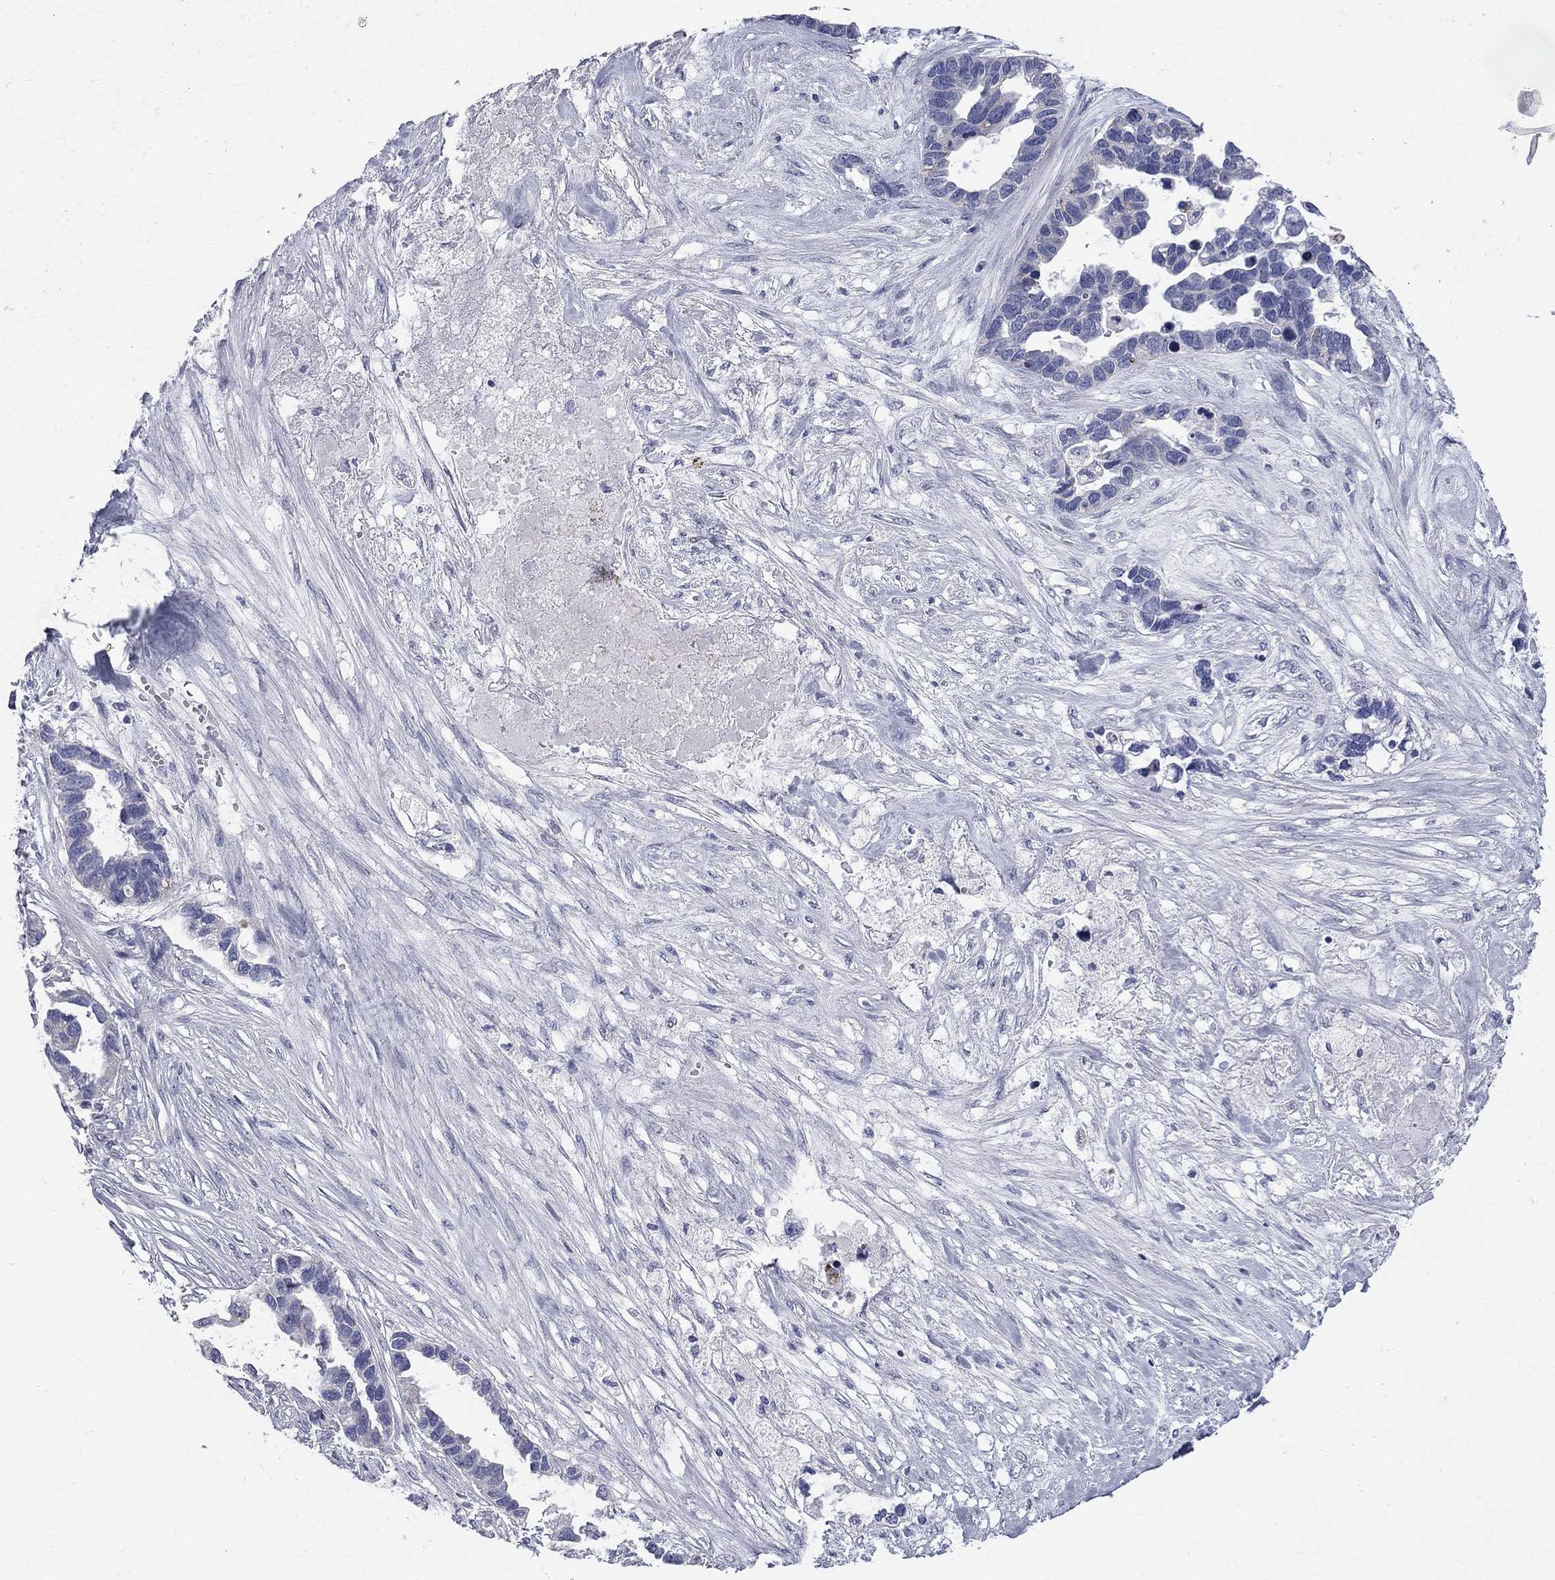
{"staining": {"intensity": "negative", "quantity": "none", "location": "none"}, "tissue": "ovarian cancer", "cell_type": "Tumor cells", "image_type": "cancer", "snomed": [{"axis": "morphology", "description": "Cystadenocarcinoma, serous, NOS"}, {"axis": "topography", "description": "Ovary"}], "caption": "High magnification brightfield microscopy of ovarian serous cystadenocarcinoma stained with DAB (3,3'-diaminobenzidine) (brown) and counterstained with hematoxylin (blue): tumor cells show no significant staining.", "gene": "ABCB4", "patient": {"sex": "female", "age": 54}}